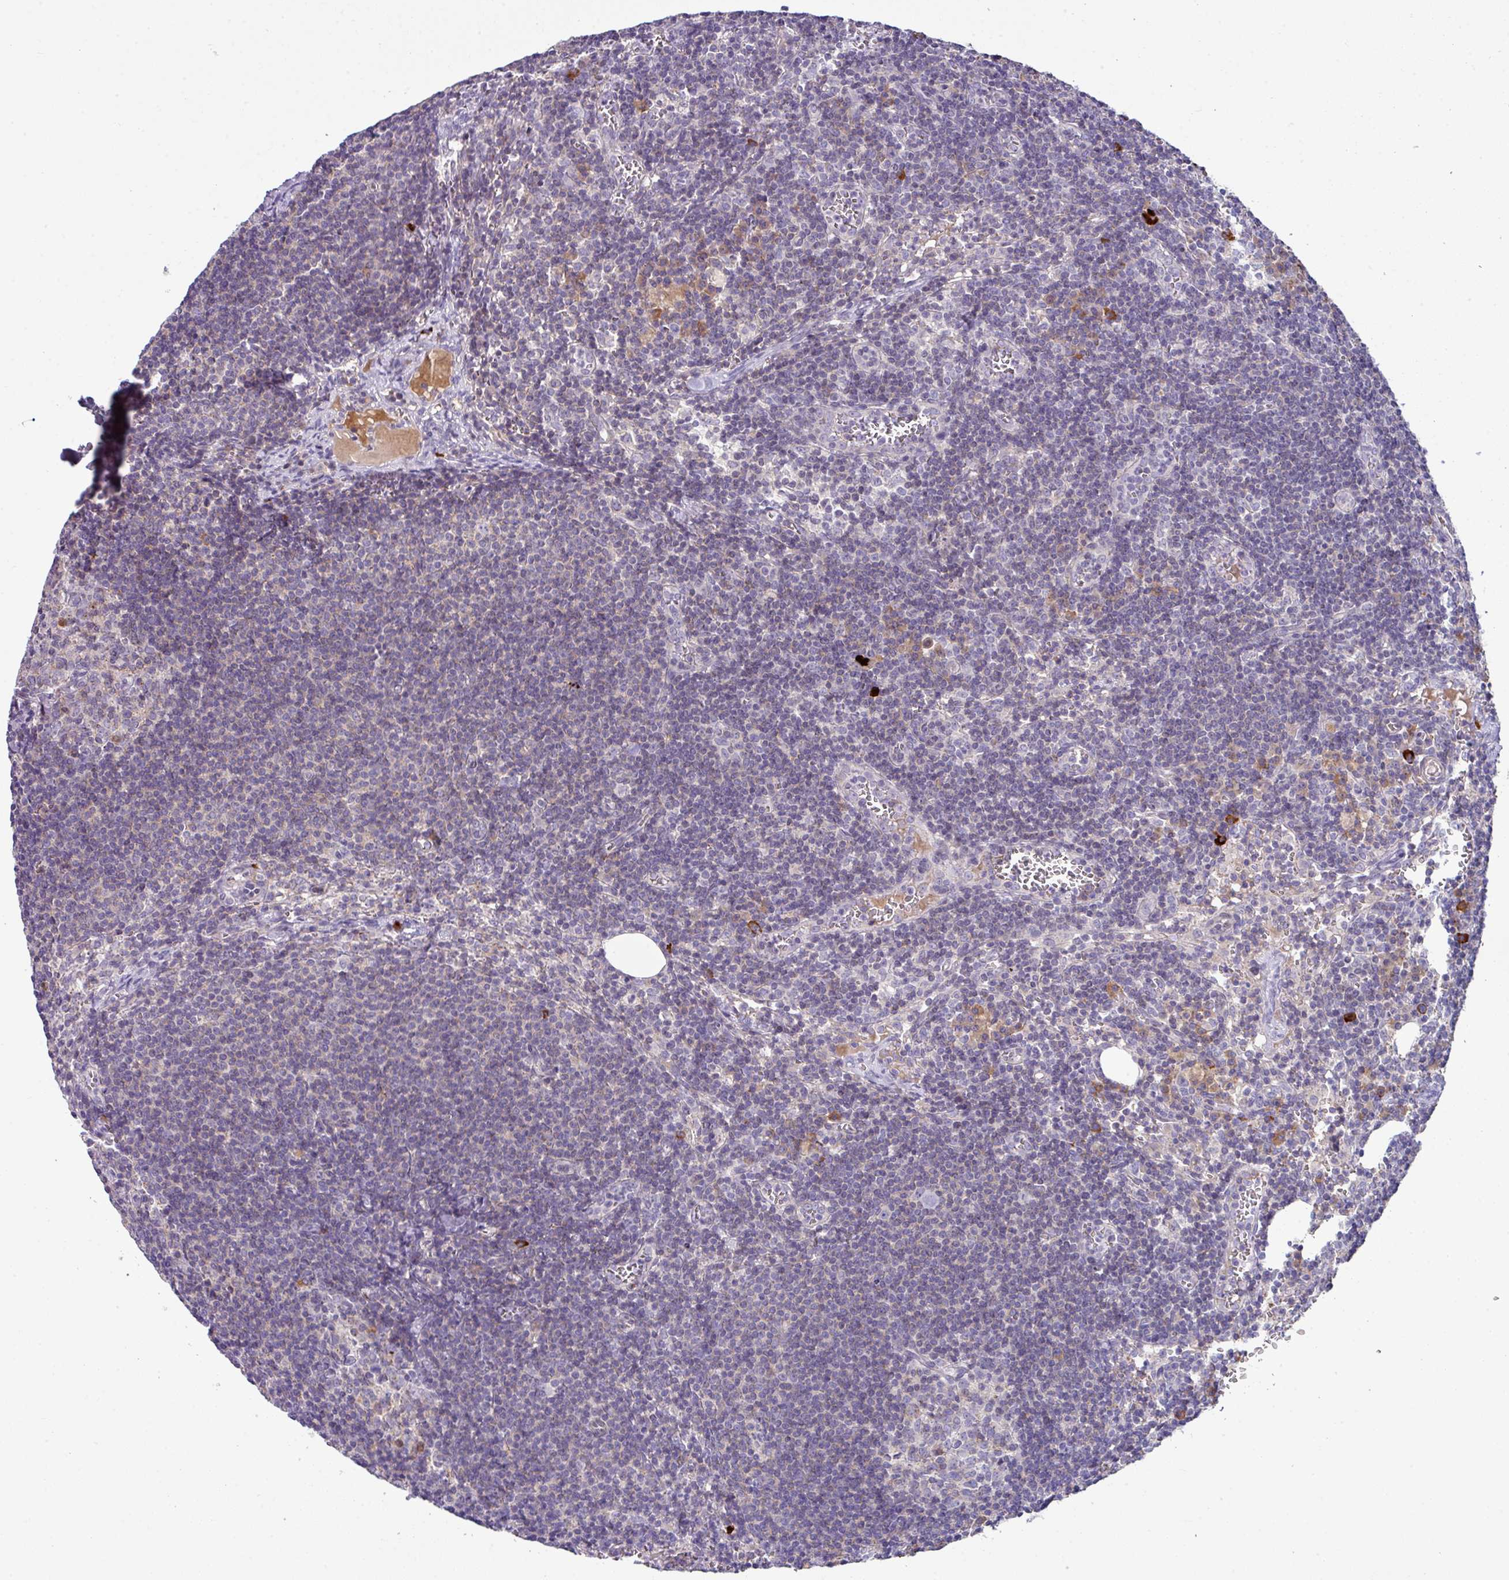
{"staining": {"intensity": "negative", "quantity": "none", "location": "none"}, "tissue": "lymph node", "cell_type": "Germinal center cells", "image_type": "normal", "snomed": [{"axis": "morphology", "description": "Normal tissue, NOS"}, {"axis": "topography", "description": "Lymph node"}], "caption": "There is no significant positivity in germinal center cells of lymph node. The staining was performed using DAB (3,3'-diaminobenzidine) to visualize the protein expression in brown, while the nuclei were stained in blue with hematoxylin (Magnification: 20x).", "gene": "SLAMF6", "patient": {"sex": "female", "age": 27}}